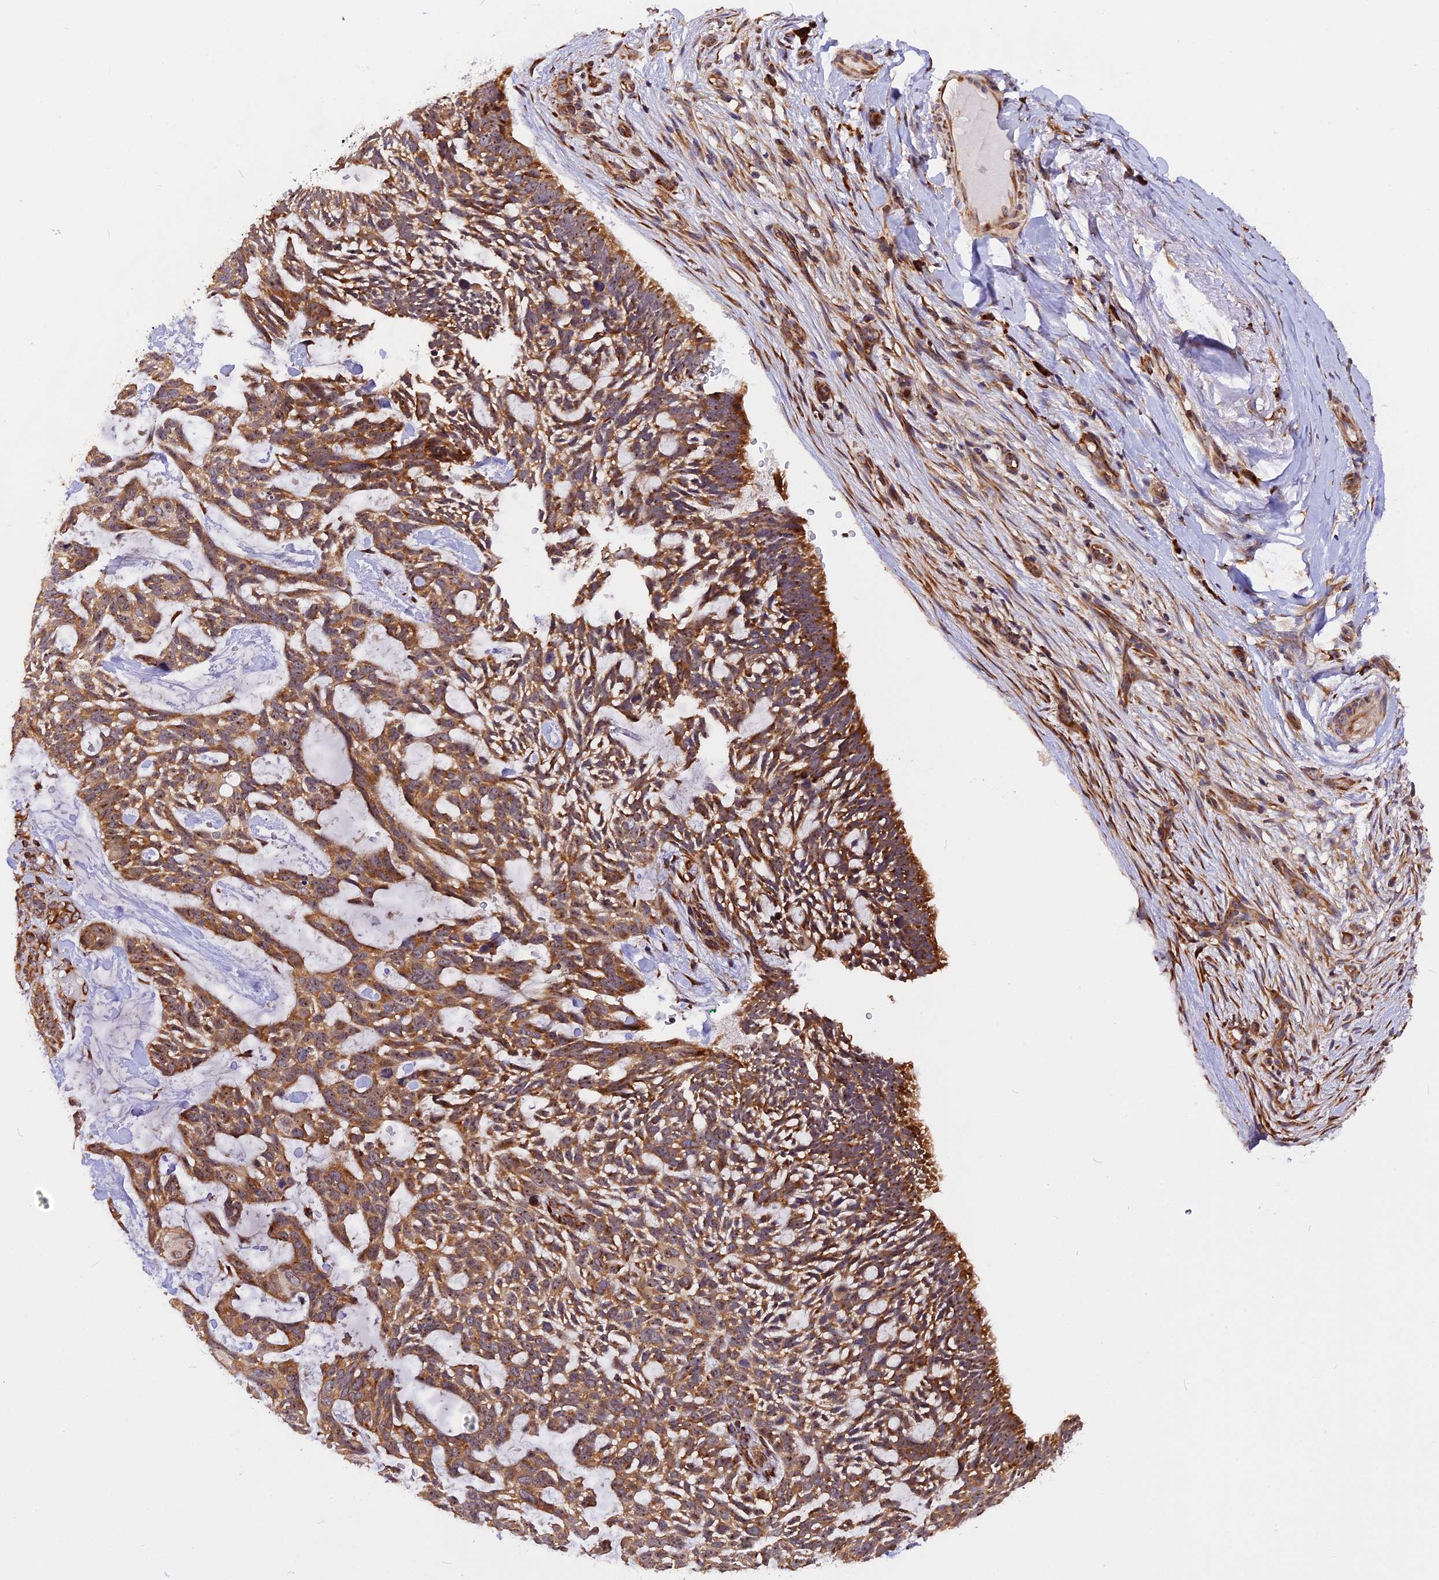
{"staining": {"intensity": "moderate", "quantity": ">75%", "location": "cytoplasmic/membranous"}, "tissue": "skin cancer", "cell_type": "Tumor cells", "image_type": "cancer", "snomed": [{"axis": "morphology", "description": "Basal cell carcinoma"}, {"axis": "topography", "description": "Skin"}], "caption": "Skin cancer (basal cell carcinoma) stained with DAB (3,3'-diaminobenzidine) immunohistochemistry (IHC) exhibits medium levels of moderate cytoplasmic/membranous staining in about >75% of tumor cells.", "gene": "GNPTAB", "patient": {"sex": "male", "age": 88}}